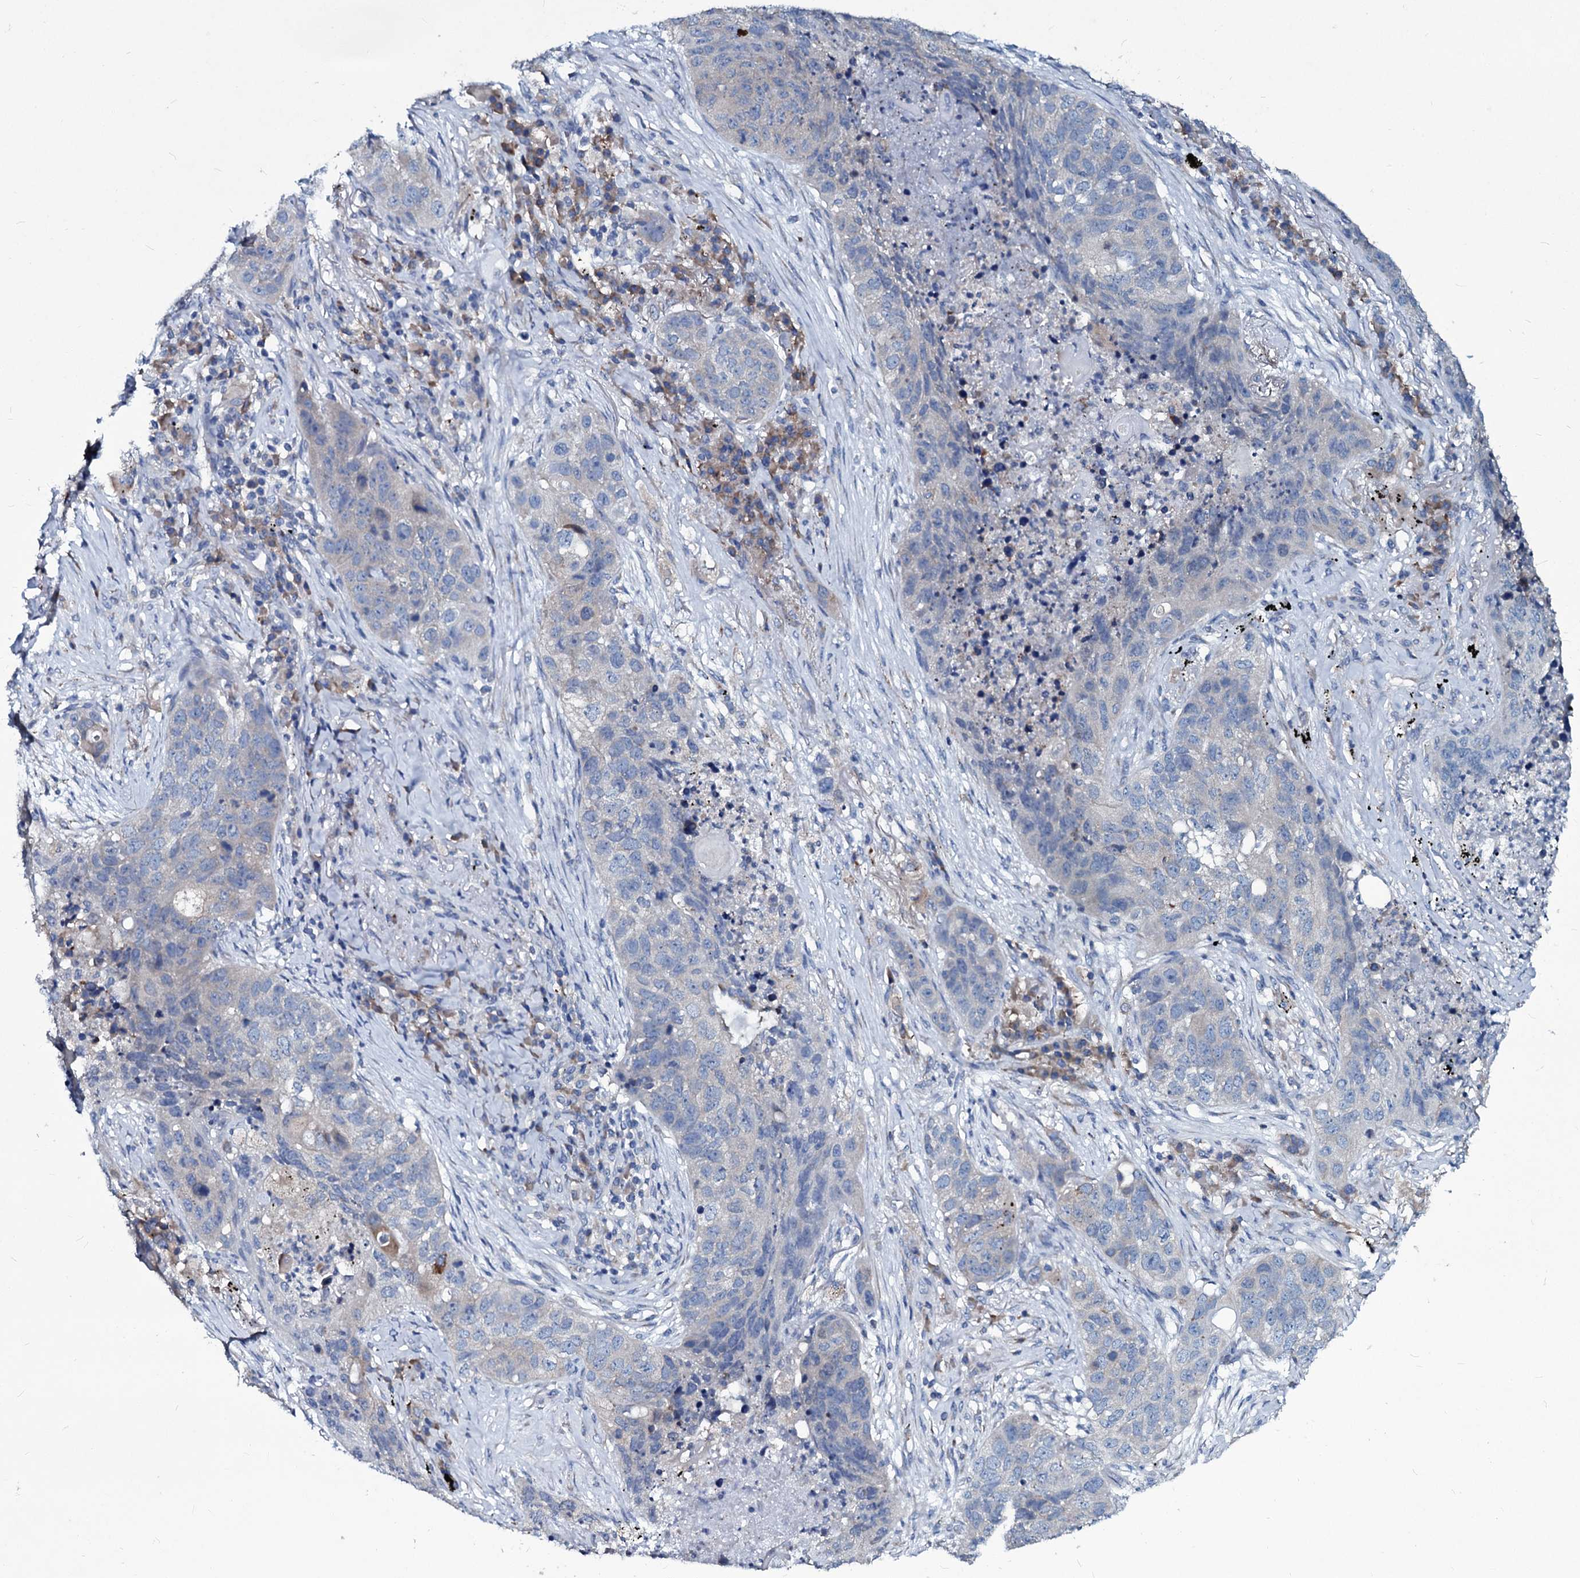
{"staining": {"intensity": "negative", "quantity": "none", "location": "none"}, "tissue": "lung cancer", "cell_type": "Tumor cells", "image_type": "cancer", "snomed": [{"axis": "morphology", "description": "Squamous cell carcinoma, NOS"}, {"axis": "topography", "description": "Lung"}], "caption": "The micrograph reveals no significant staining in tumor cells of squamous cell carcinoma (lung). The staining was performed using DAB to visualize the protein expression in brown, while the nuclei were stained in blue with hematoxylin (Magnification: 20x).", "gene": "TPGS2", "patient": {"sex": "female", "age": 63}}